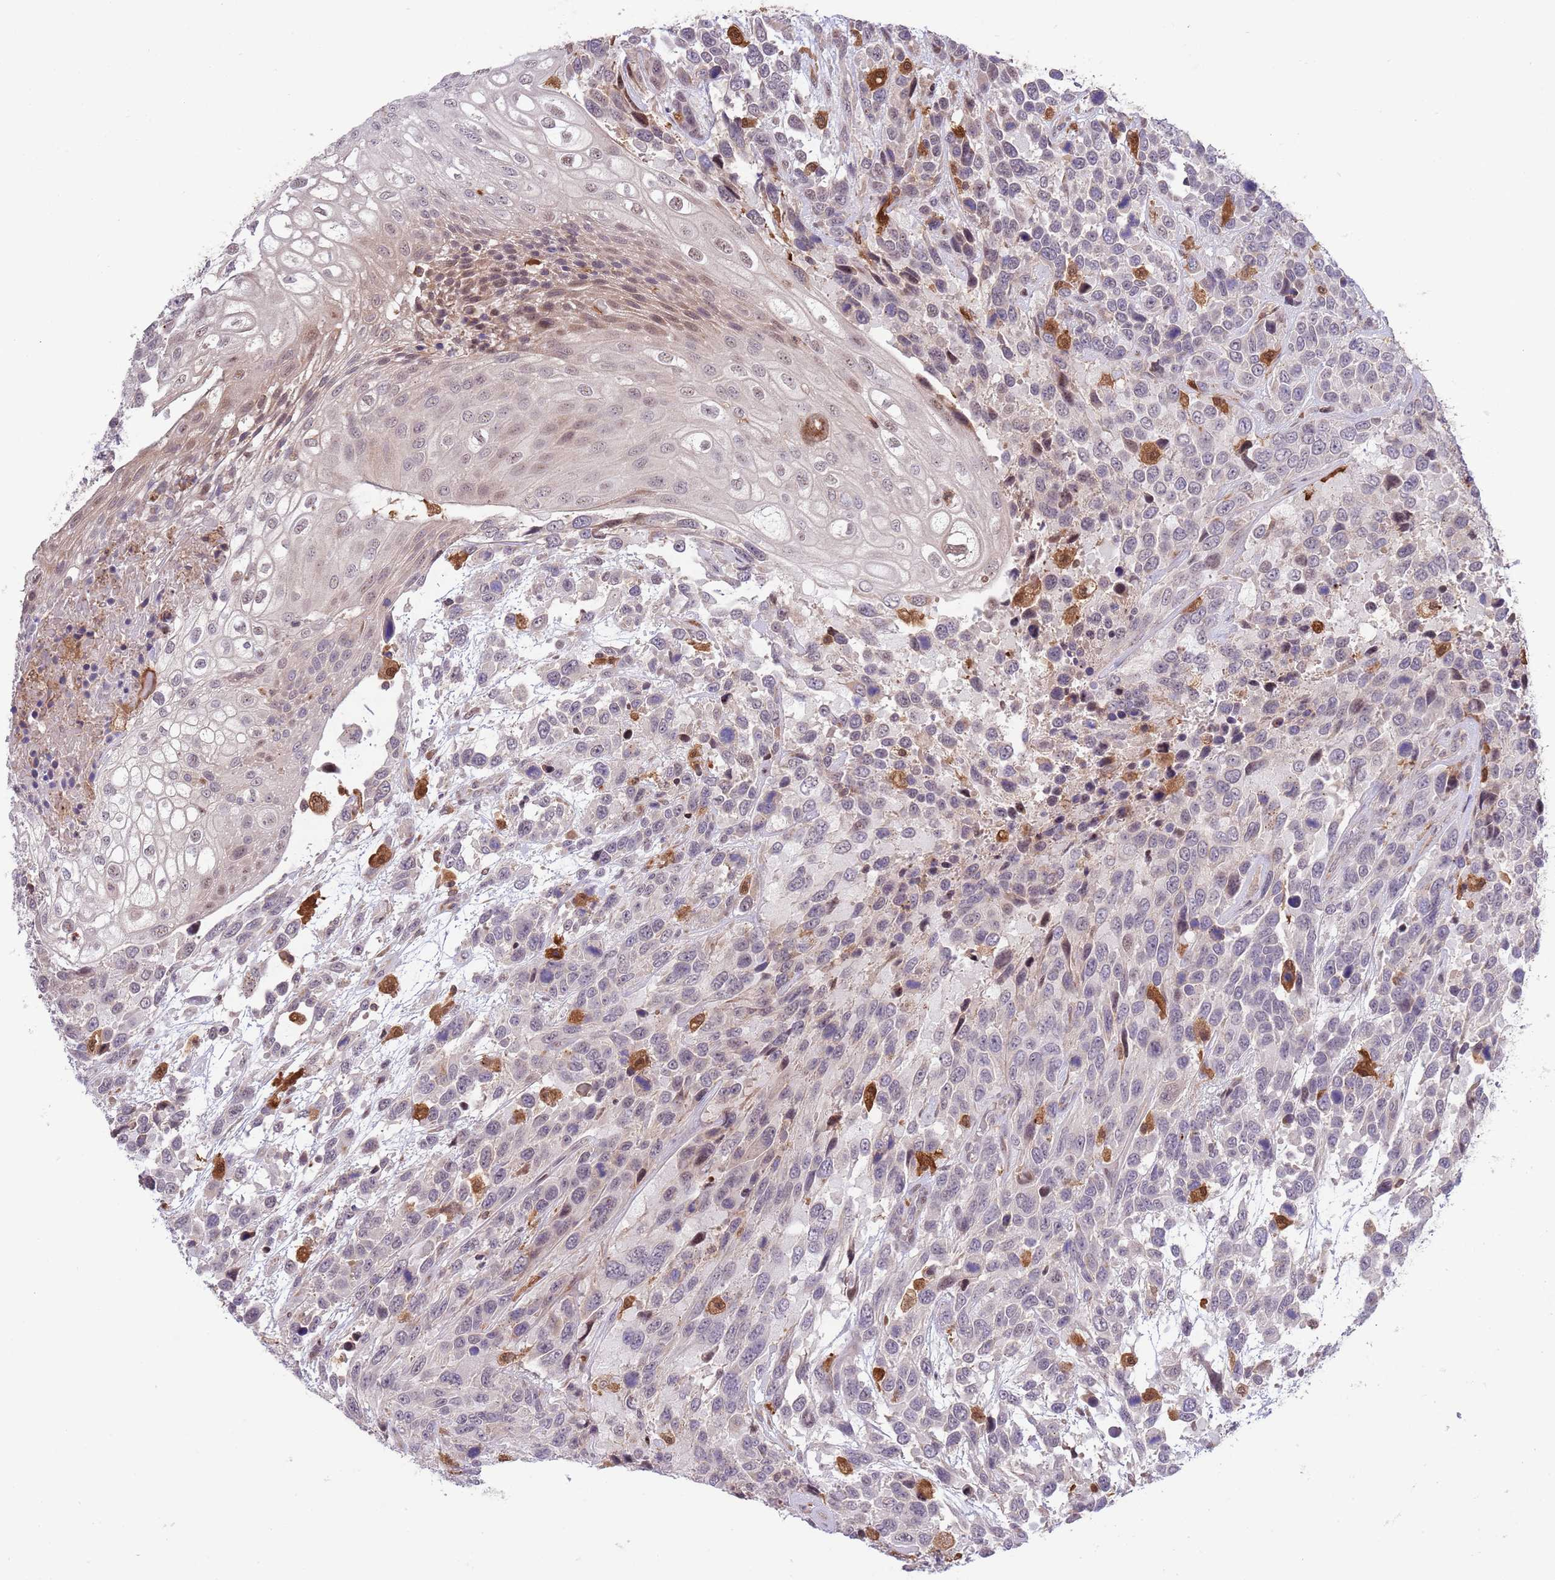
{"staining": {"intensity": "negative", "quantity": "none", "location": "none"}, "tissue": "urothelial cancer", "cell_type": "Tumor cells", "image_type": "cancer", "snomed": [{"axis": "morphology", "description": "Urothelial carcinoma, High grade"}, {"axis": "topography", "description": "Urinary bladder"}], "caption": "The immunohistochemistry (IHC) histopathology image has no significant staining in tumor cells of urothelial cancer tissue. (DAB immunohistochemistry (IHC) visualized using brightfield microscopy, high magnification).", "gene": "CCNJL", "patient": {"sex": "female", "age": 70}}